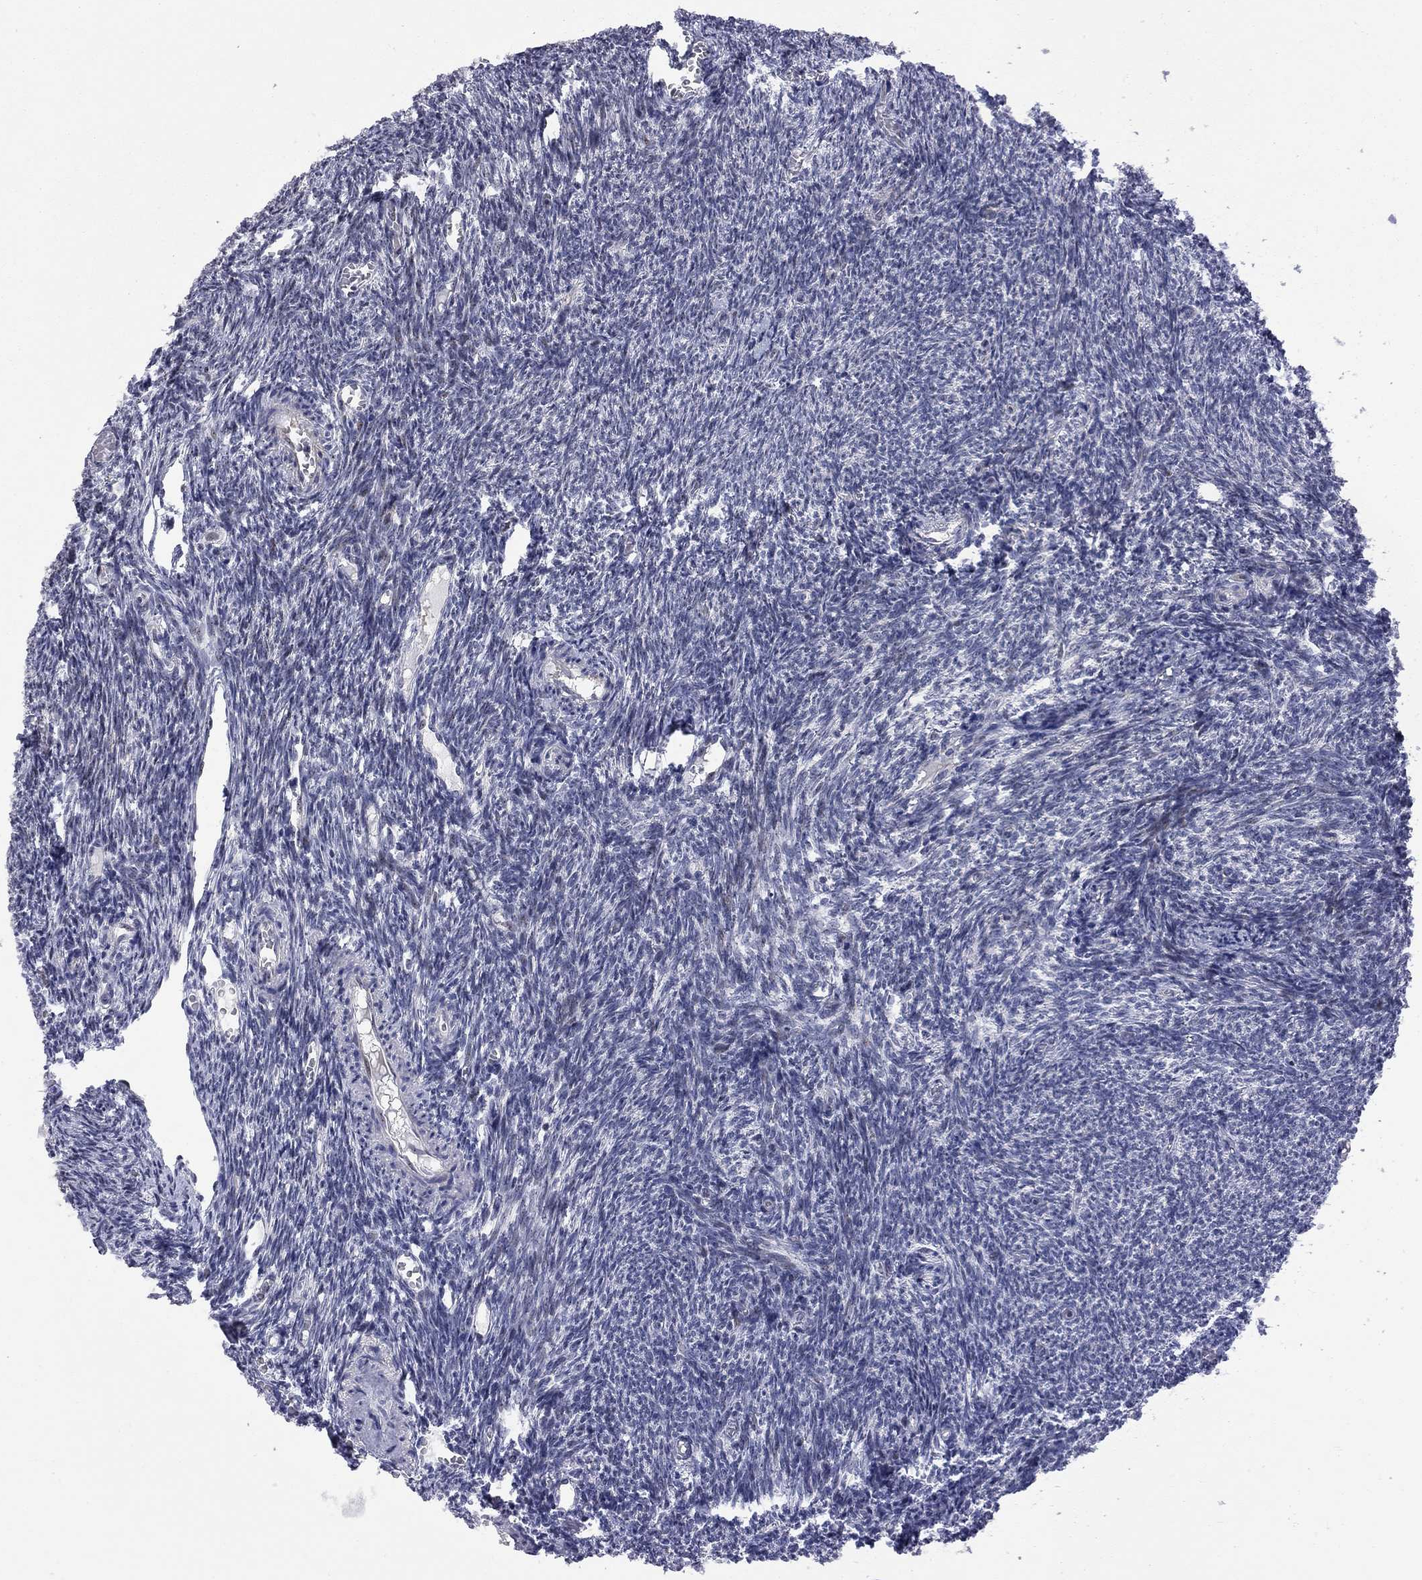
{"staining": {"intensity": "weak", "quantity": "25%-75%", "location": "nuclear"}, "tissue": "ovary", "cell_type": "Follicle cells", "image_type": "normal", "snomed": [{"axis": "morphology", "description": "Normal tissue, NOS"}, {"axis": "topography", "description": "Ovary"}], "caption": "Ovary stained with IHC demonstrates weak nuclear positivity in about 25%-75% of follicle cells. (Stains: DAB (3,3'-diaminobenzidine) in brown, nuclei in blue, Microscopy: brightfield microscopy at high magnification).", "gene": "DHX33", "patient": {"sex": "female", "age": 39}}